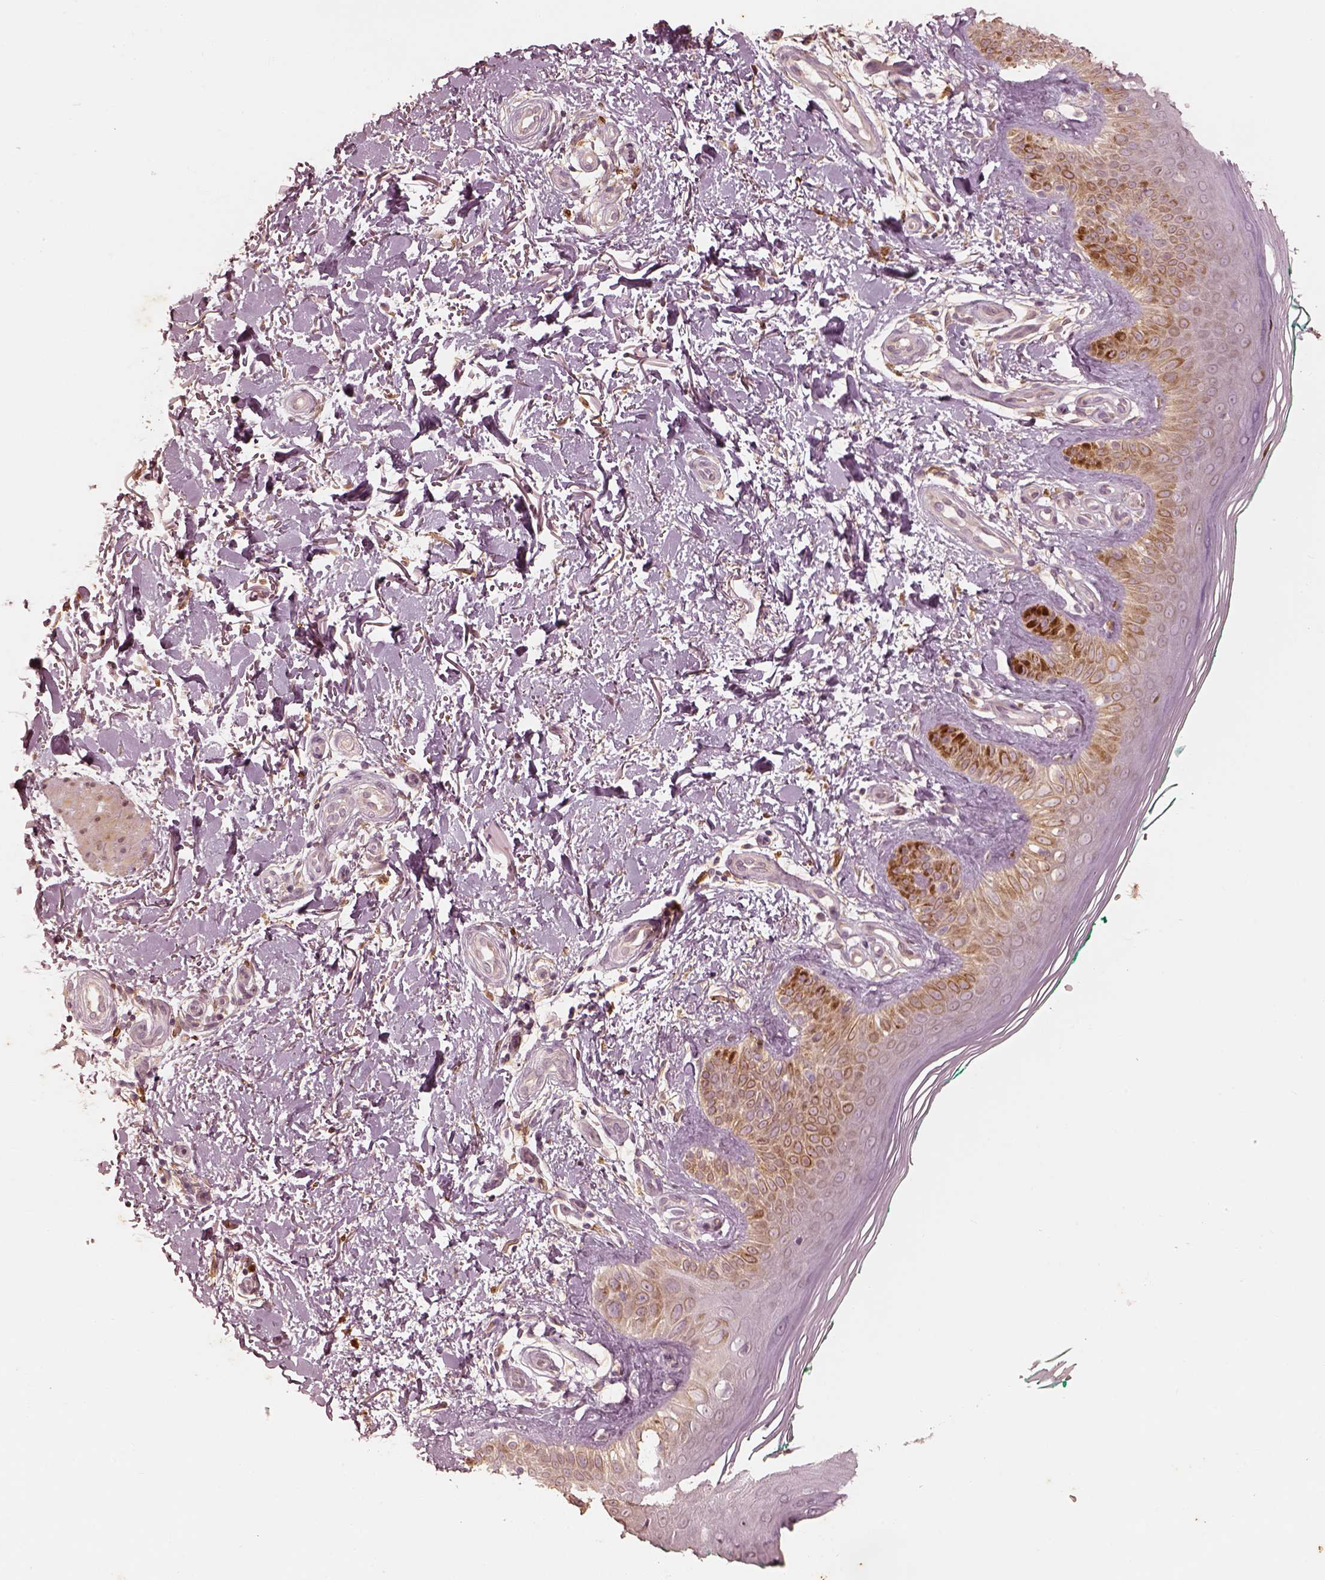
{"staining": {"intensity": "weak", "quantity": ">75%", "location": "cytoplasmic/membranous"}, "tissue": "skin", "cell_type": "Fibroblasts", "image_type": "normal", "snomed": [{"axis": "morphology", "description": "Normal tissue, NOS"}, {"axis": "morphology", "description": "Inflammation, NOS"}, {"axis": "morphology", "description": "Fibrosis, NOS"}, {"axis": "topography", "description": "Skin"}], "caption": "High-power microscopy captured an immunohistochemistry (IHC) histopathology image of normal skin, revealing weak cytoplasmic/membranous staining in approximately >75% of fibroblasts. (Stains: DAB (3,3'-diaminobenzidine) in brown, nuclei in blue, Microscopy: brightfield microscopy at high magnification).", "gene": "WLS", "patient": {"sex": "male", "age": 71}}